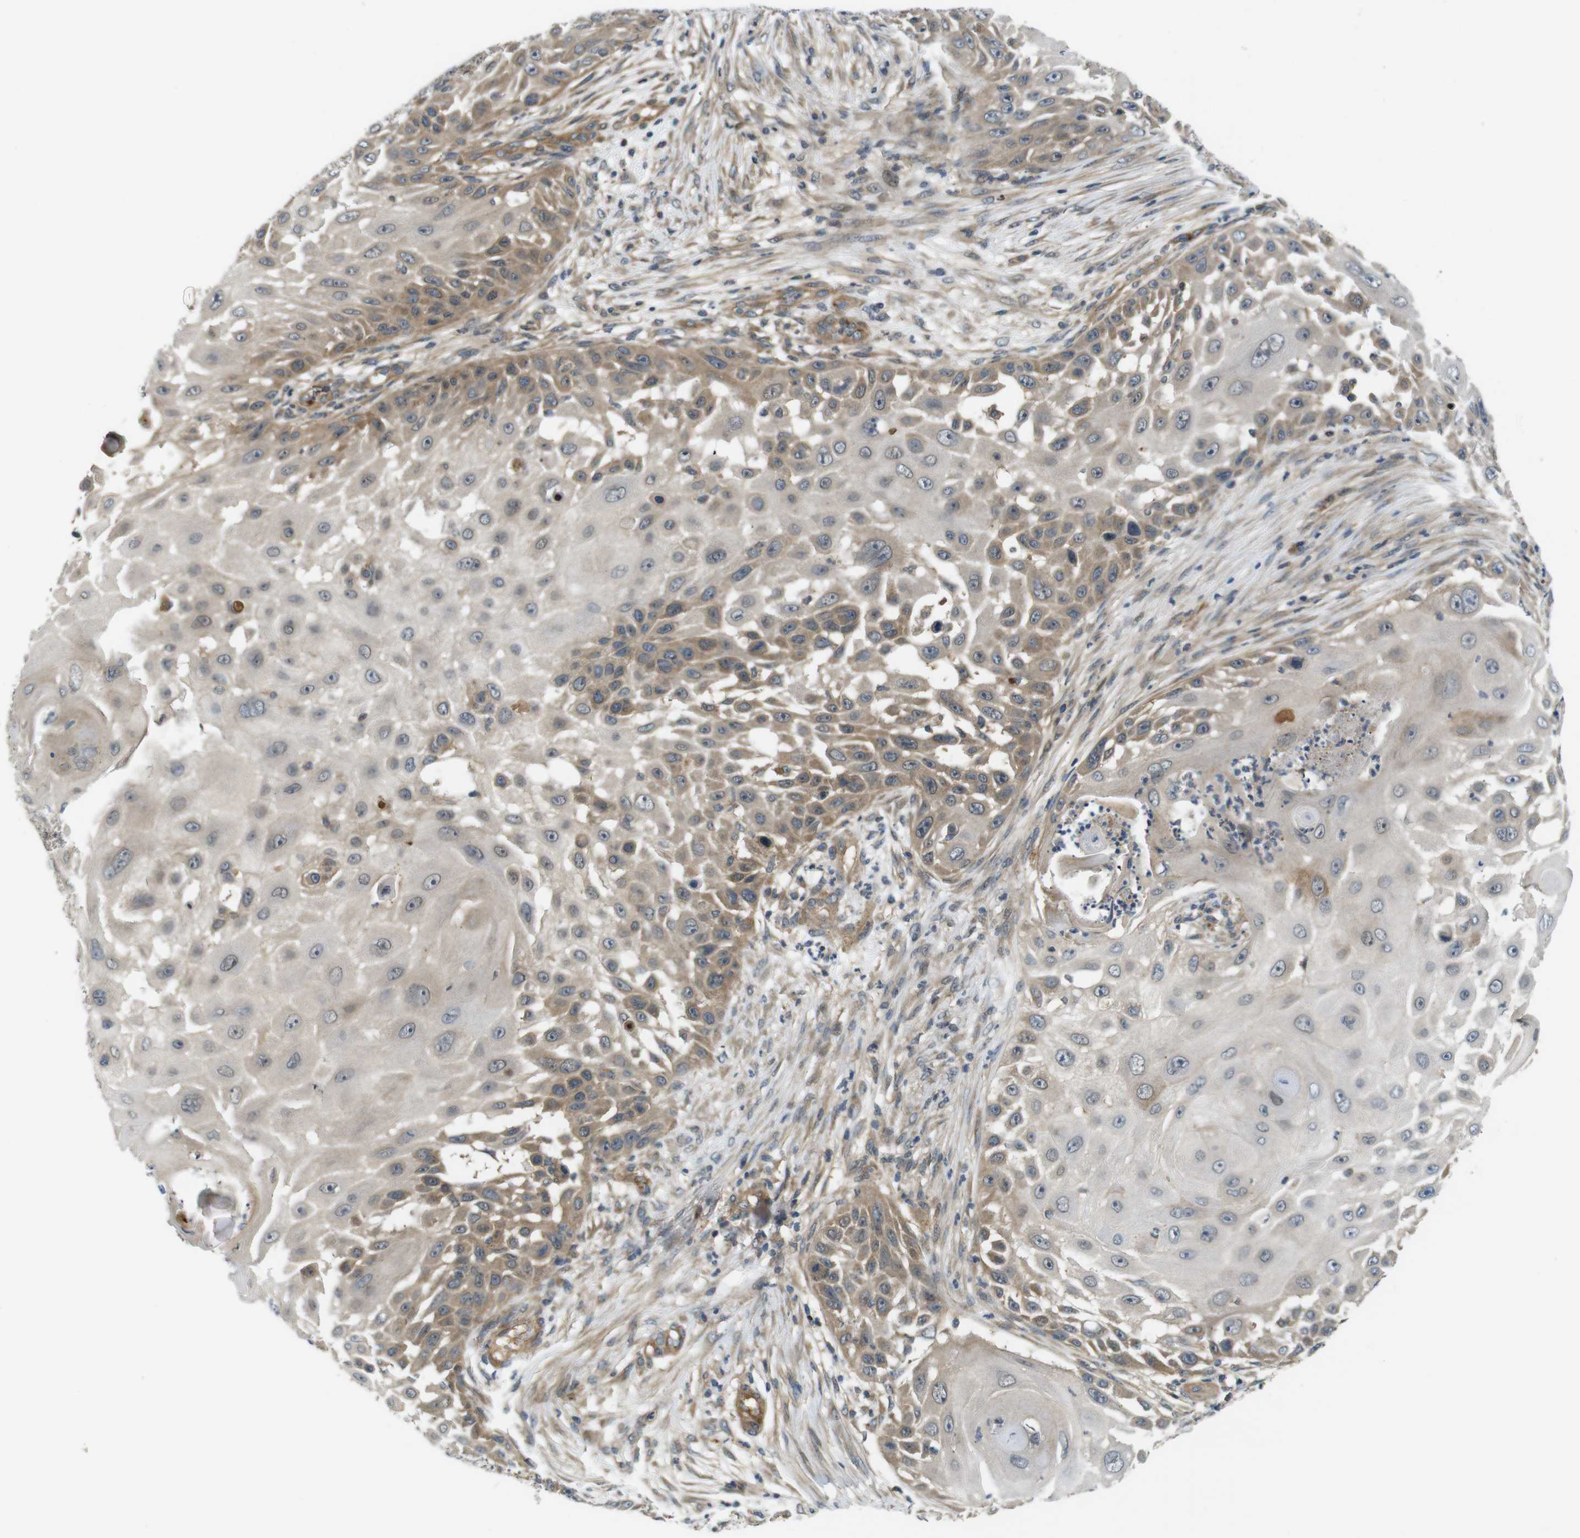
{"staining": {"intensity": "moderate", "quantity": "25%-75%", "location": "cytoplasmic/membranous"}, "tissue": "skin cancer", "cell_type": "Tumor cells", "image_type": "cancer", "snomed": [{"axis": "morphology", "description": "Squamous cell carcinoma, NOS"}, {"axis": "topography", "description": "Skin"}], "caption": "Human skin cancer (squamous cell carcinoma) stained for a protein (brown) demonstrates moderate cytoplasmic/membranous positive staining in approximately 25%-75% of tumor cells.", "gene": "TSC1", "patient": {"sex": "female", "age": 44}}